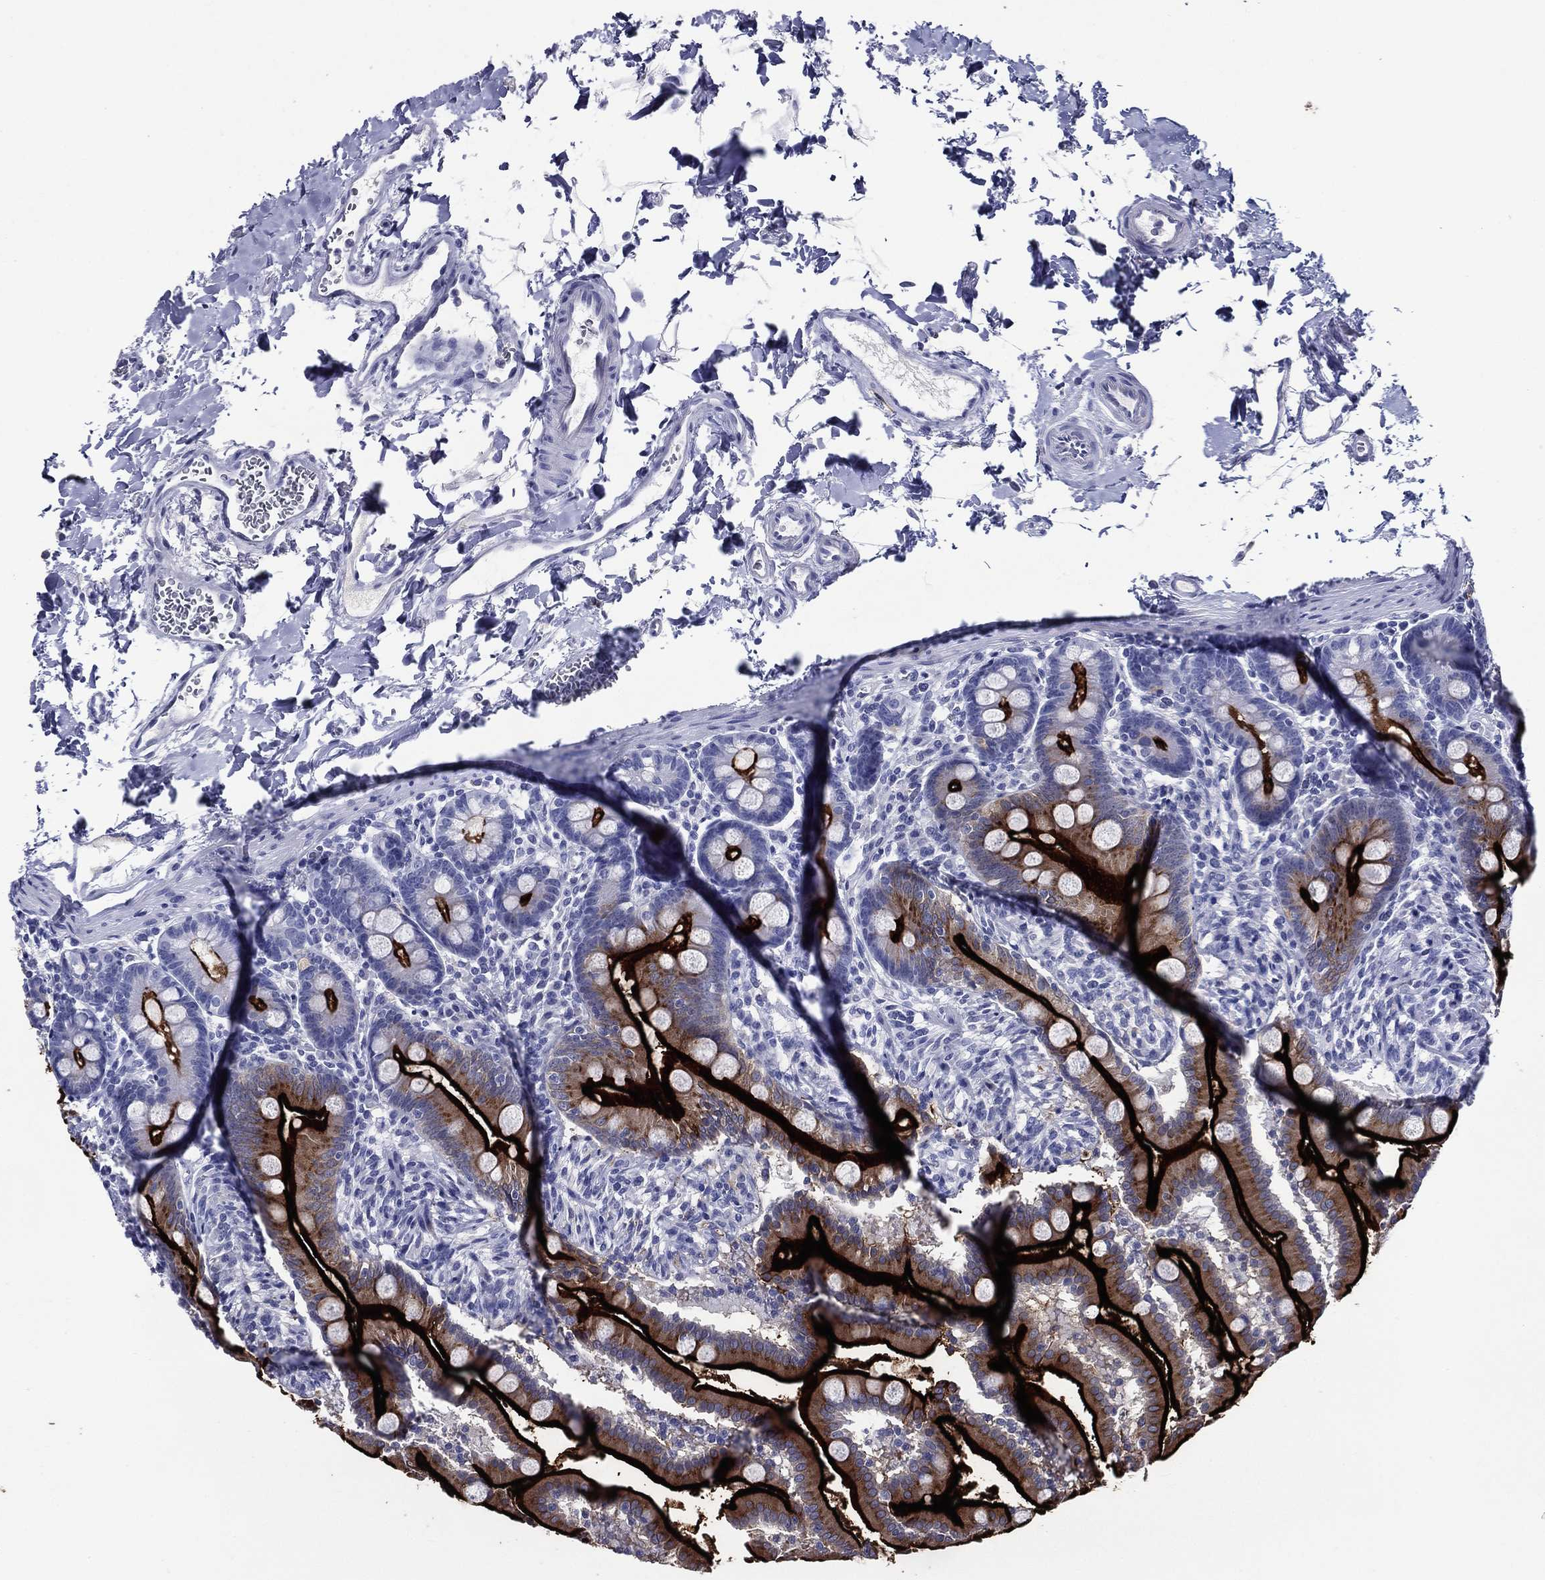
{"staining": {"intensity": "strong", "quantity": "25%-75%", "location": "cytoplasmic/membranous"}, "tissue": "small intestine", "cell_type": "Glandular cells", "image_type": "normal", "snomed": [{"axis": "morphology", "description": "Normal tissue, NOS"}, {"axis": "topography", "description": "Small intestine"}], "caption": "Normal small intestine exhibits strong cytoplasmic/membranous positivity in about 25%-75% of glandular cells.", "gene": "ACE2", "patient": {"sex": "female", "age": 44}}